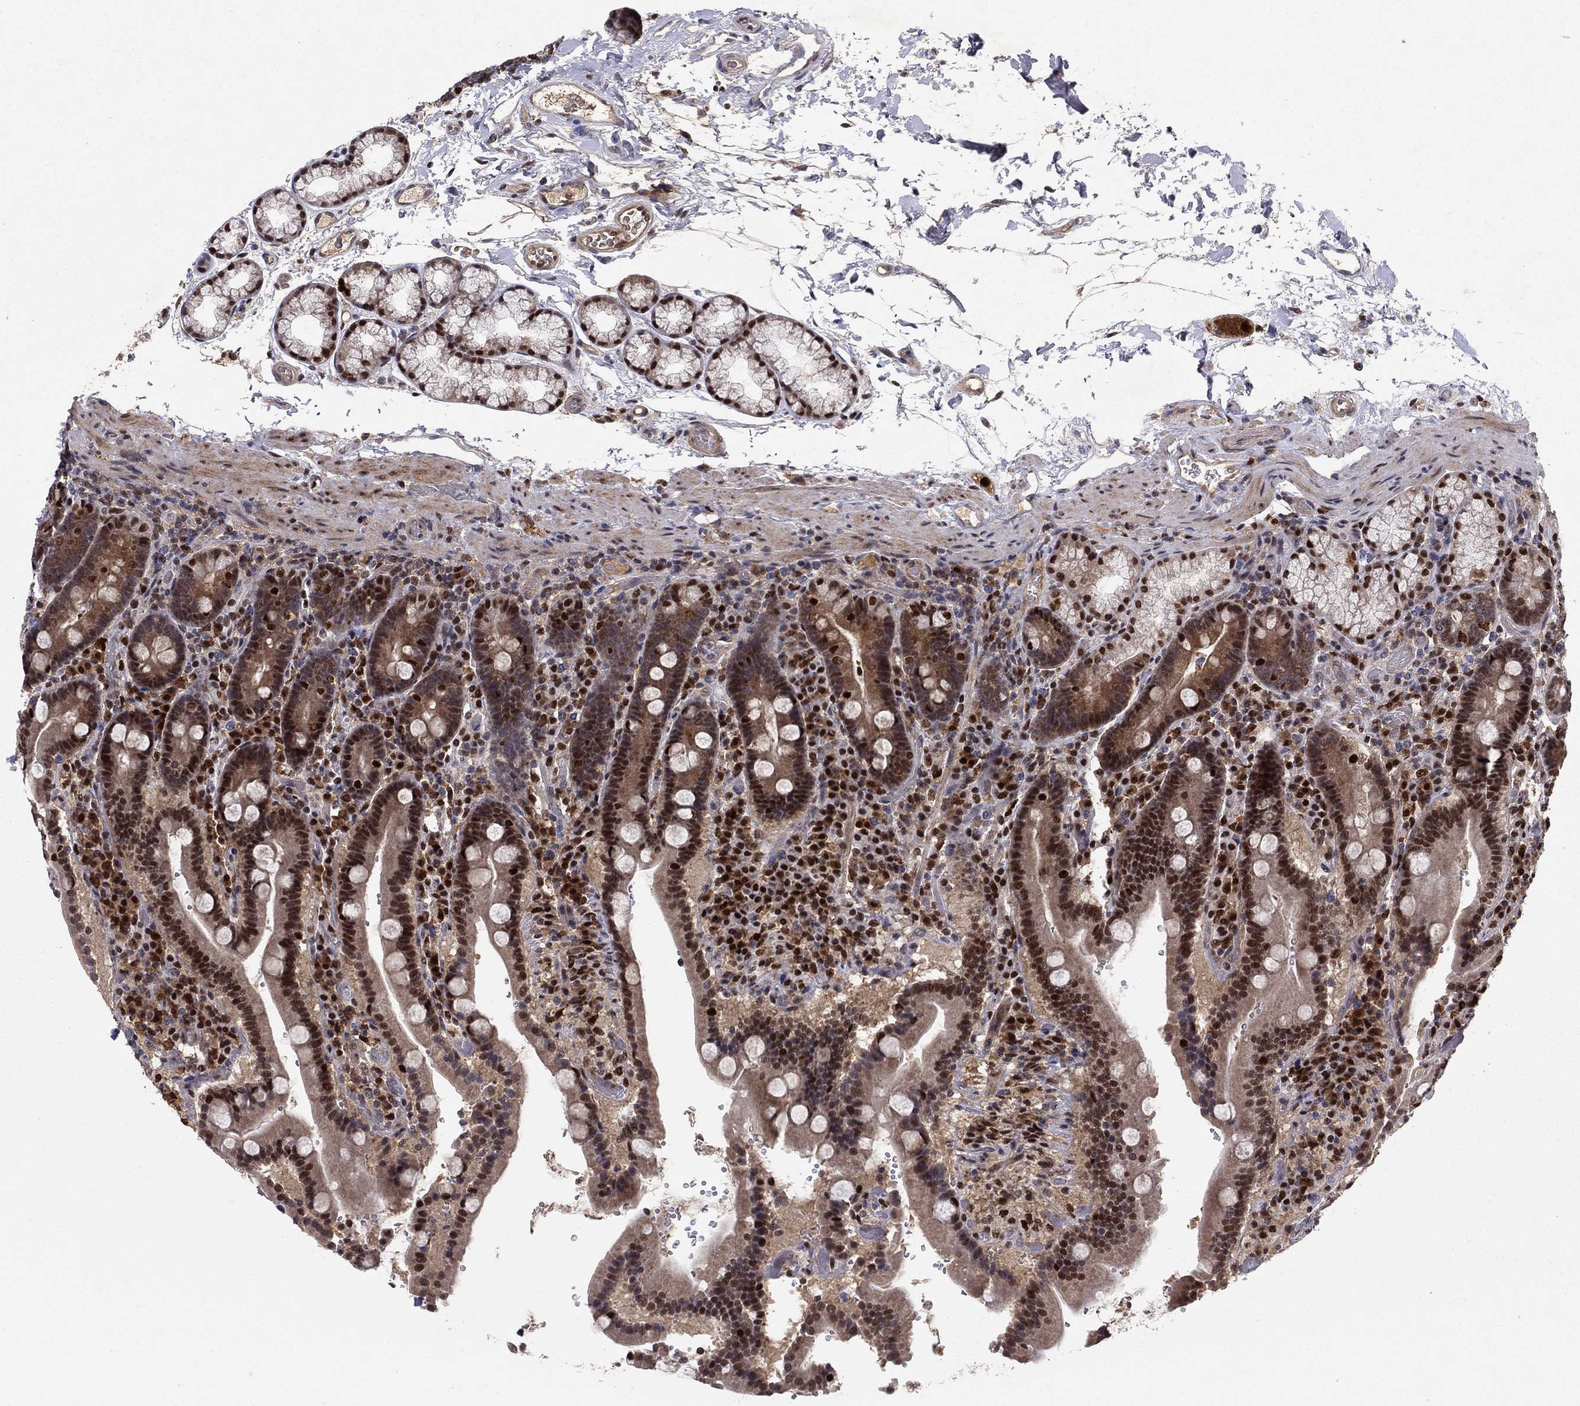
{"staining": {"intensity": "moderate", "quantity": "25%-75%", "location": "nuclear"}, "tissue": "duodenum", "cell_type": "Glandular cells", "image_type": "normal", "snomed": [{"axis": "morphology", "description": "Normal tissue, NOS"}, {"axis": "topography", "description": "Duodenum"}], "caption": "Immunohistochemical staining of unremarkable duodenum exhibits medium levels of moderate nuclear expression in approximately 25%-75% of glandular cells. The protein of interest is stained brown, and the nuclei are stained in blue (DAB (3,3'-diaminobenzidine) IHC with brightfield microscopy, high magnification).", "gene": "CRTC1", "patient": {"sex": "female", "age": 62}}